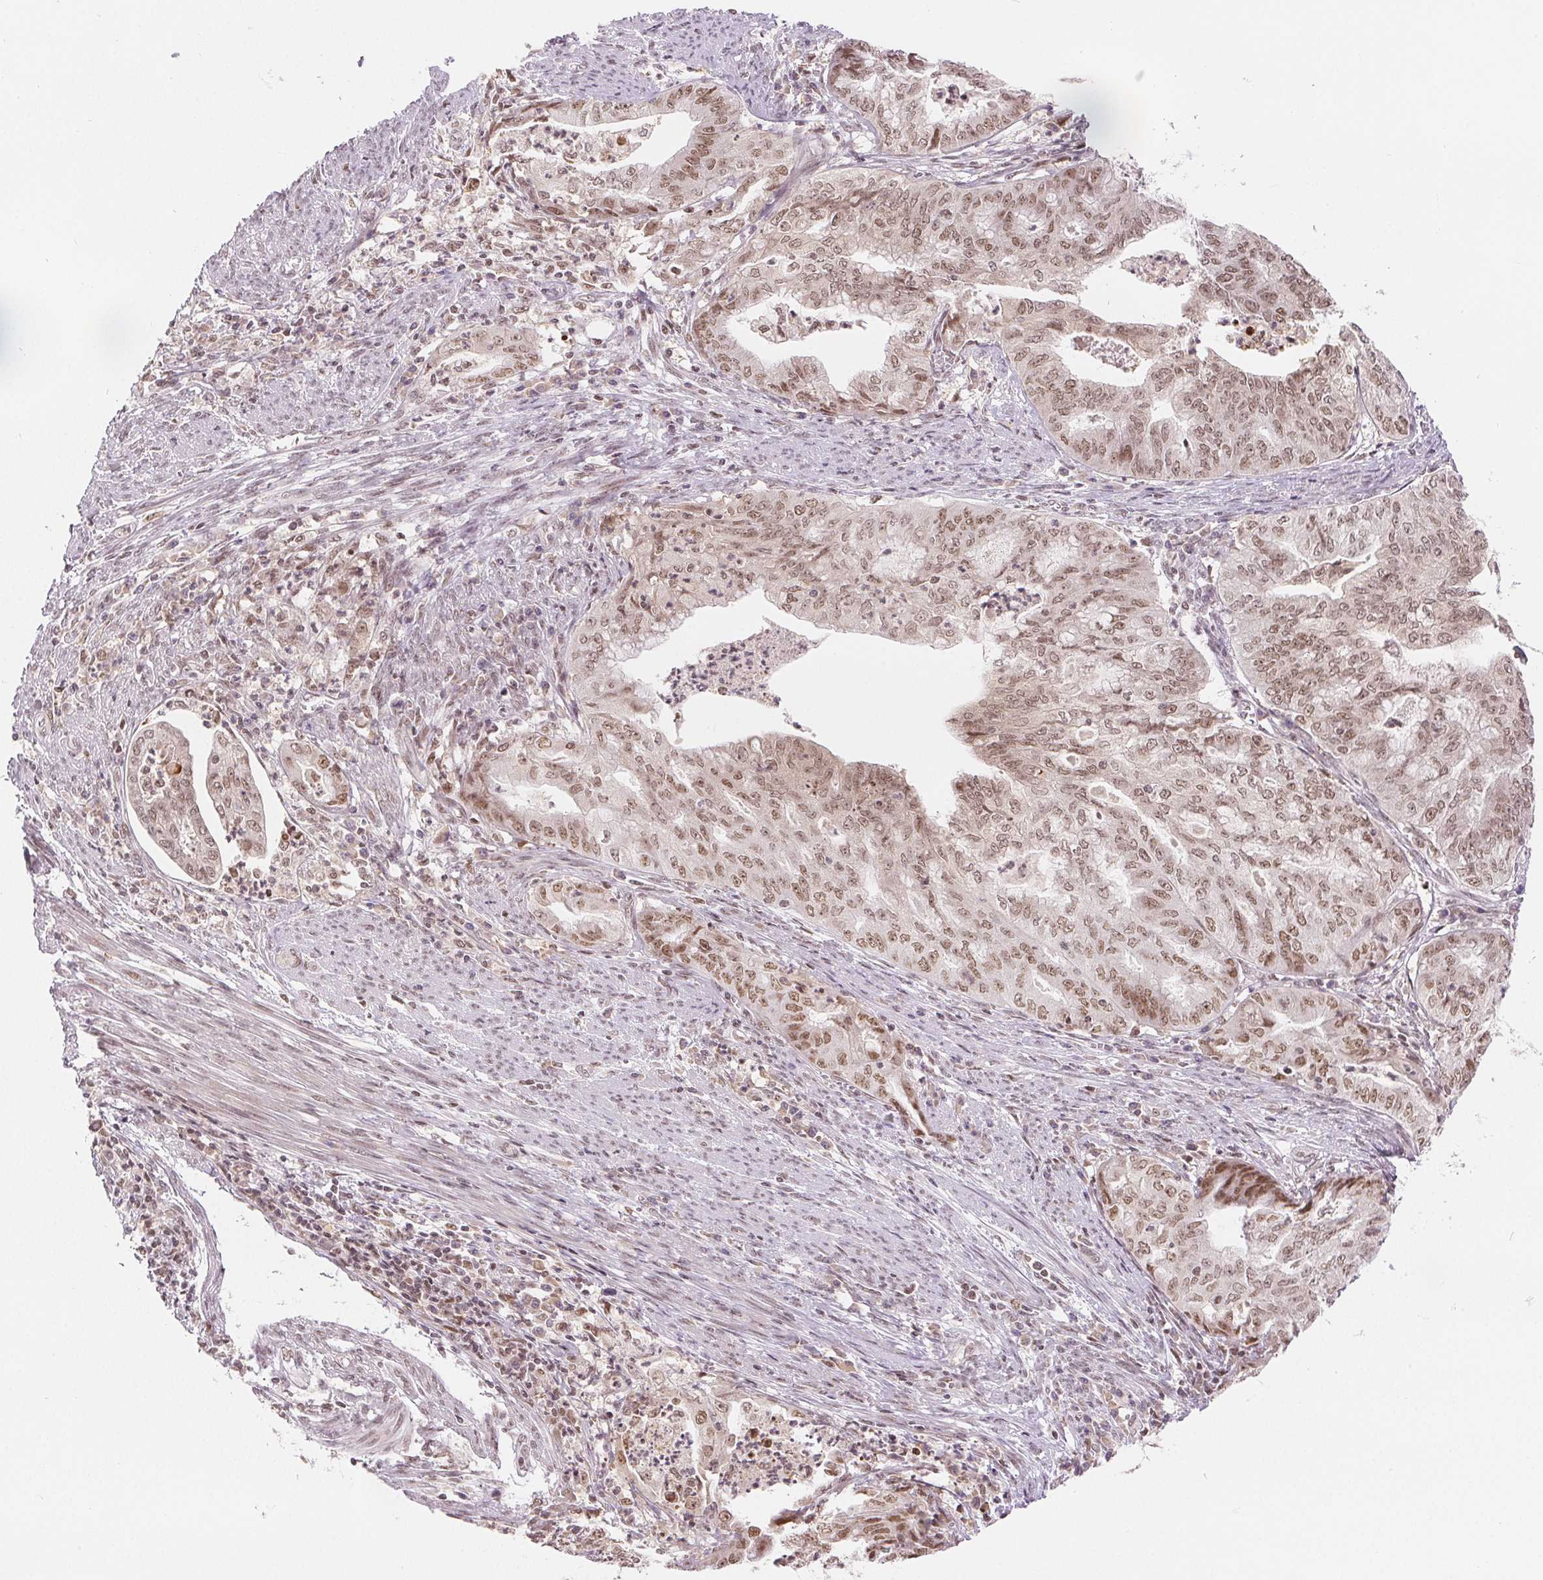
{"staining": {"intensity": "moderate", "quantity": ">75%", "location": "nuclear"}, "tissue": "endometrial cancer", "cell_type": "Tumor cells", "image_type": "cancer", "snomed": [{"axis": "morphology", "description": "Adenocarcinoma, NOS"}, {"axis": "topography", "description": "Endometrium"}], "caption": "A photomicrograph of human adenocarcinoma (endometrial) stained for a protein shows moderate nuclear brown staining in tumor cells.", "gene": "DEK", "patient": {"sex": "female", "age": 79}}